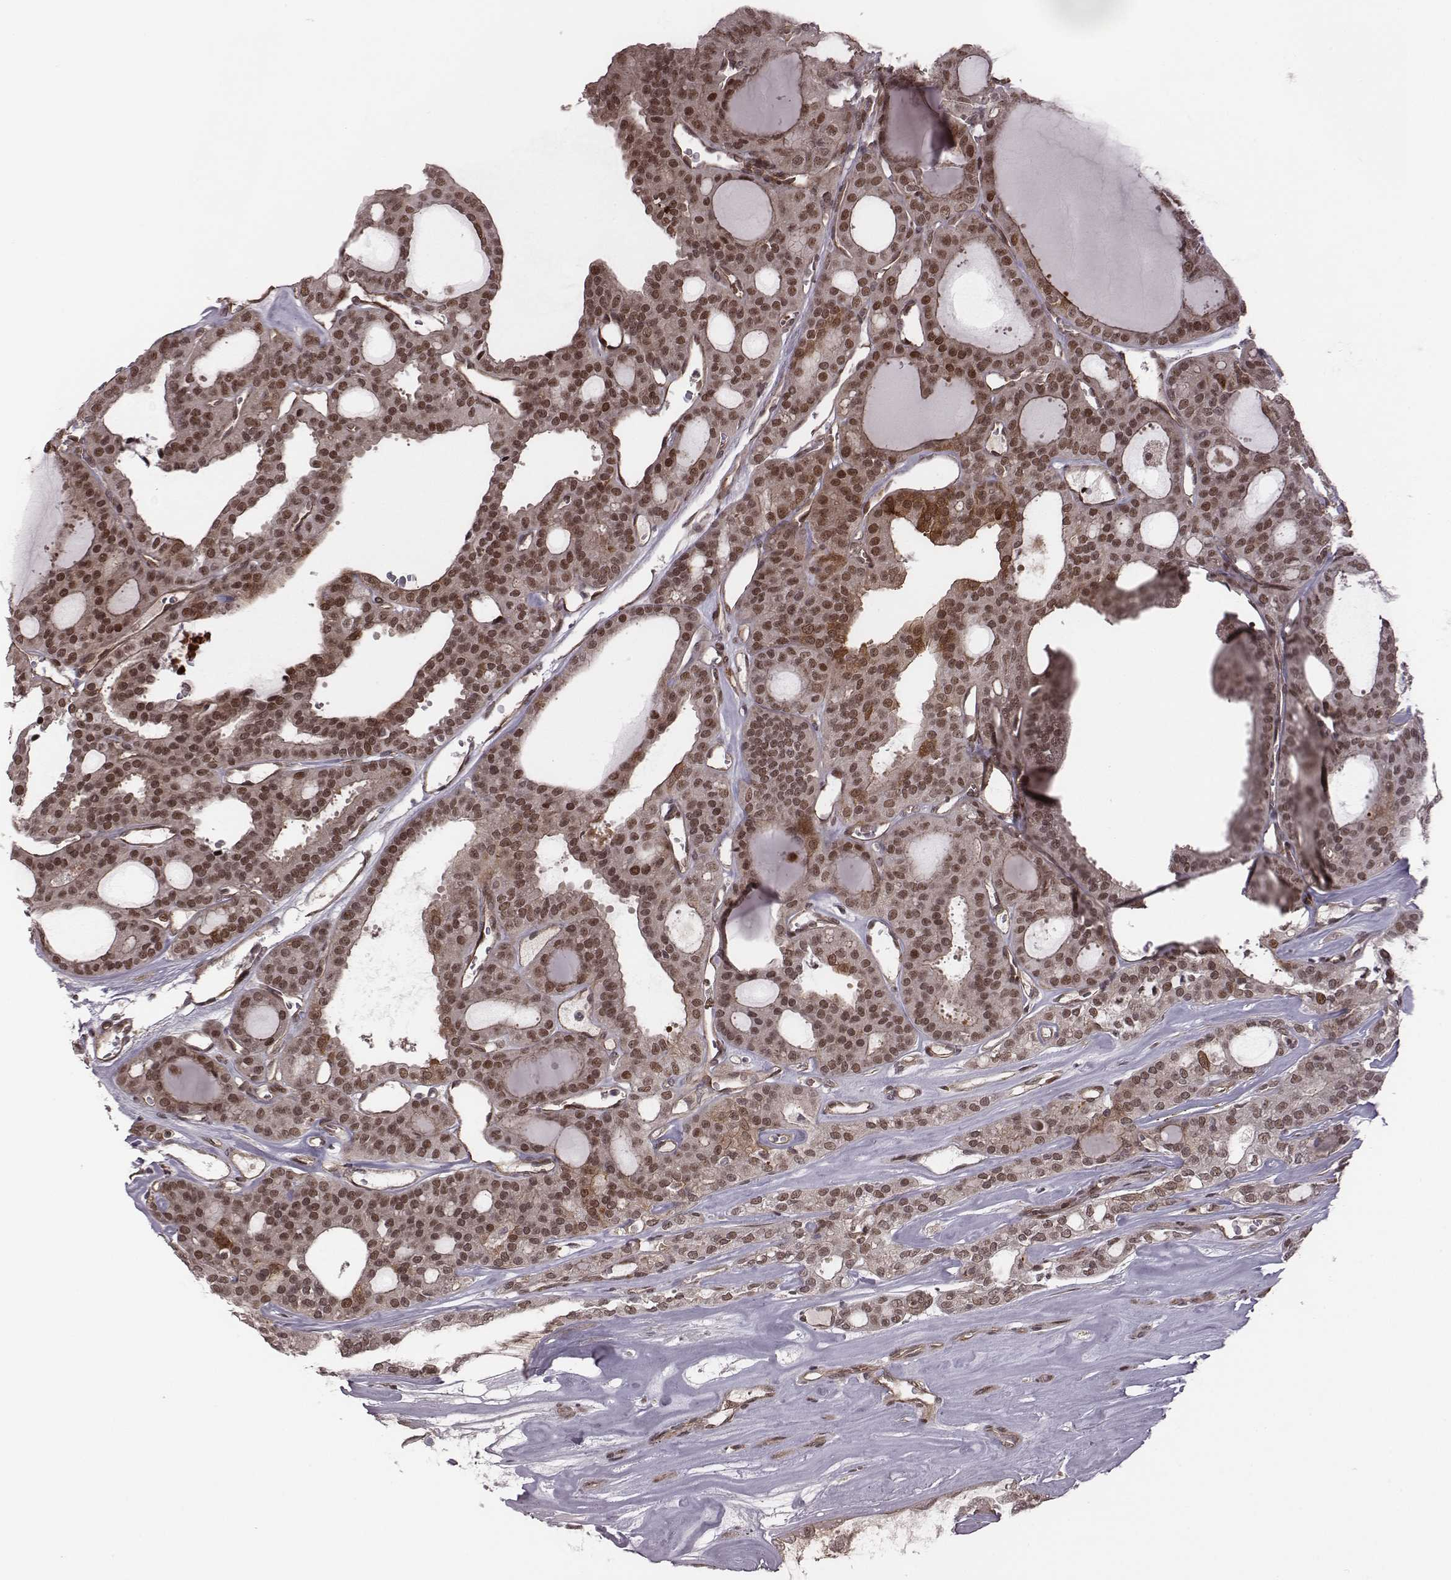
{"staining": {"intensity": "weak", "quantity": ">75%", "location": "nuclear"}, "tissue": "thyroid cancer", "cell_type": "Tumor cells", "image_type": "cancer", "snomed": [{"axis": "morphology", "description": "Follicular adenoma carcinoma, NOS"}, {"axis": "topography", "description": "Thyroid gland"}], "caption": "High-magnification brightfield microscopy of thyroid follicular adenoma carcinoma stained with DAB (brown) and counterstained with hematoxylin (blue). tumor cells exhibit weak nuclear expression is present in about>75% of cells. (DAB (3,3'-diaminobenzidine) IHC, brown staining for protein, blue staining for nuclei).", "gene": "RPL3", "patient": {"sex": "male", "age": 75}}